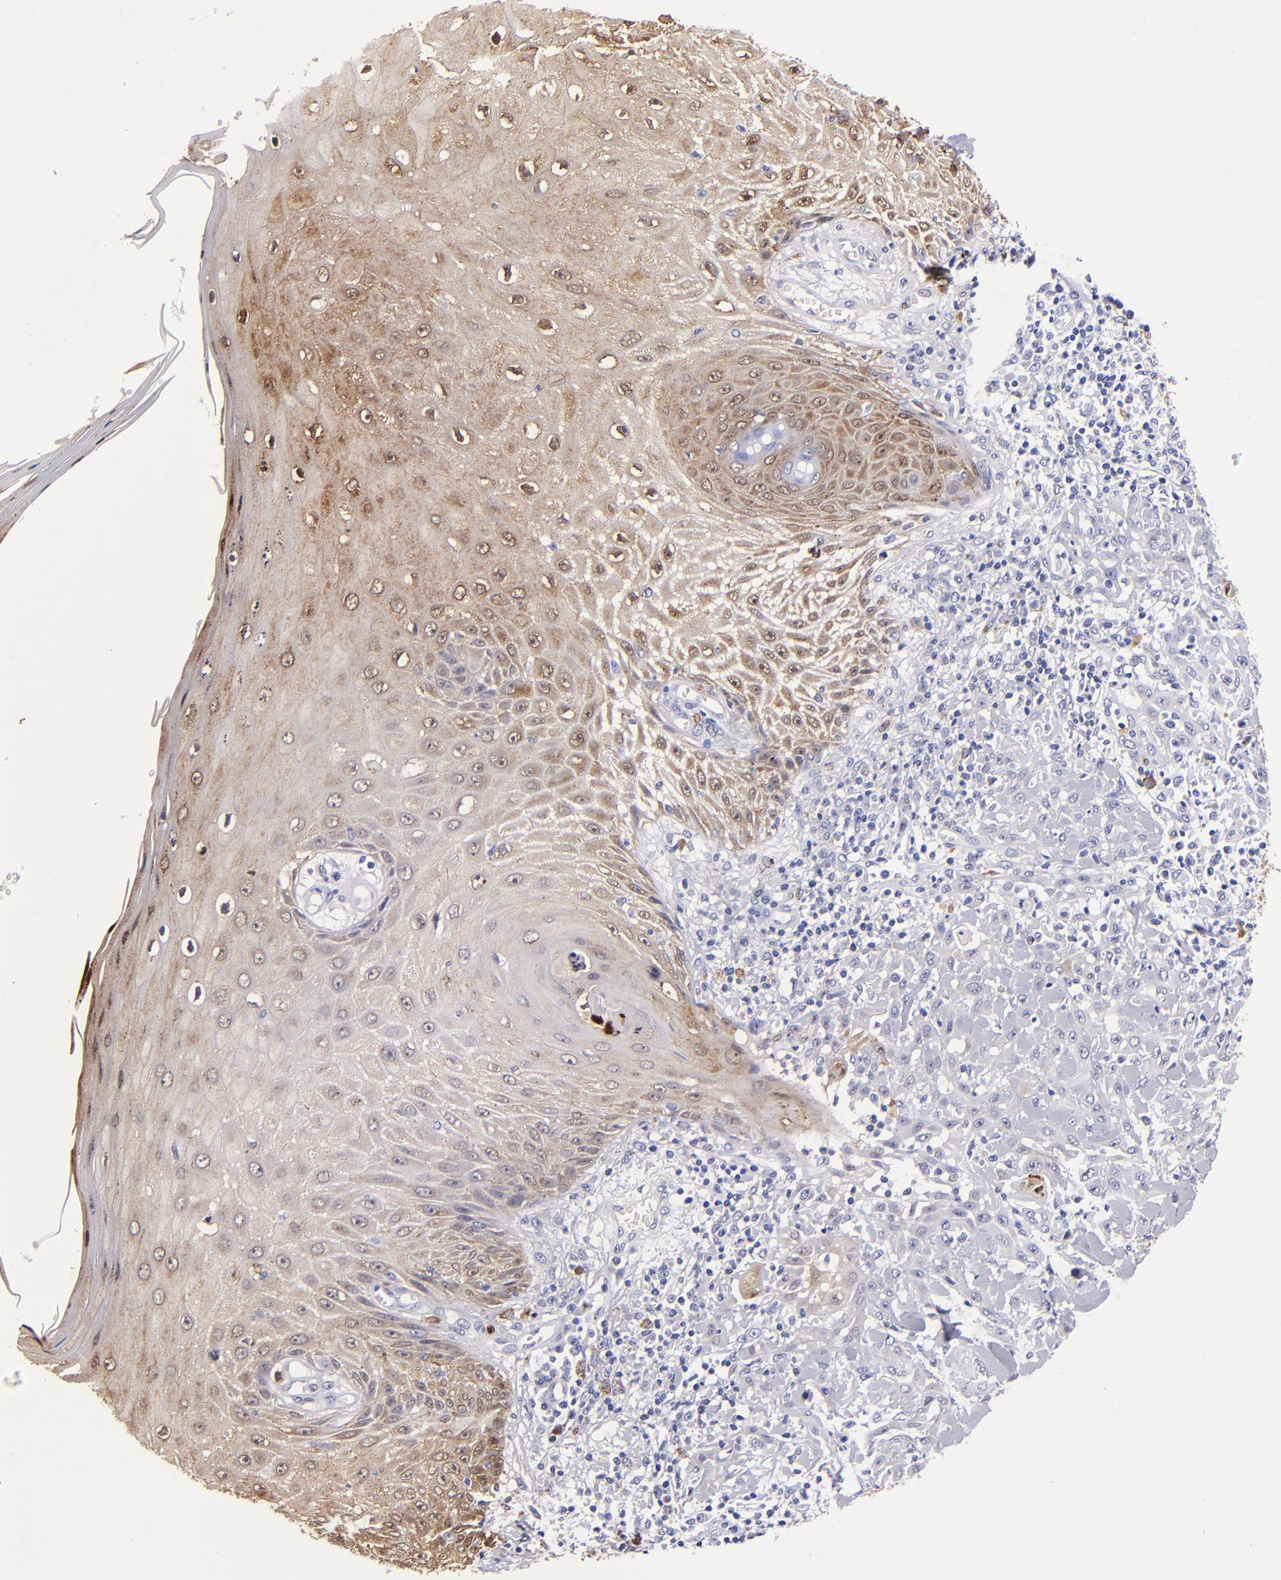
{"staining": {"intensity": "negative", "quantity": "none", "location": "none"}, "tissue": "skin cancer", "cell_type": "Tumor cells", "image_type": "cancer", "snomed": [{"axis": "morphology", "description": "Squamous cell carcinoma, NOS"}, {"axis": "topography", "description": "Skin"}], "caption": "High power microscopy histopathology image of an IHC photomicrograph of skin cancer (squamous cell carcinoma), revealing no significant expression in tumor cells.", "gene": "S100A8", "patient": {"sex": "male", "age": 24}}